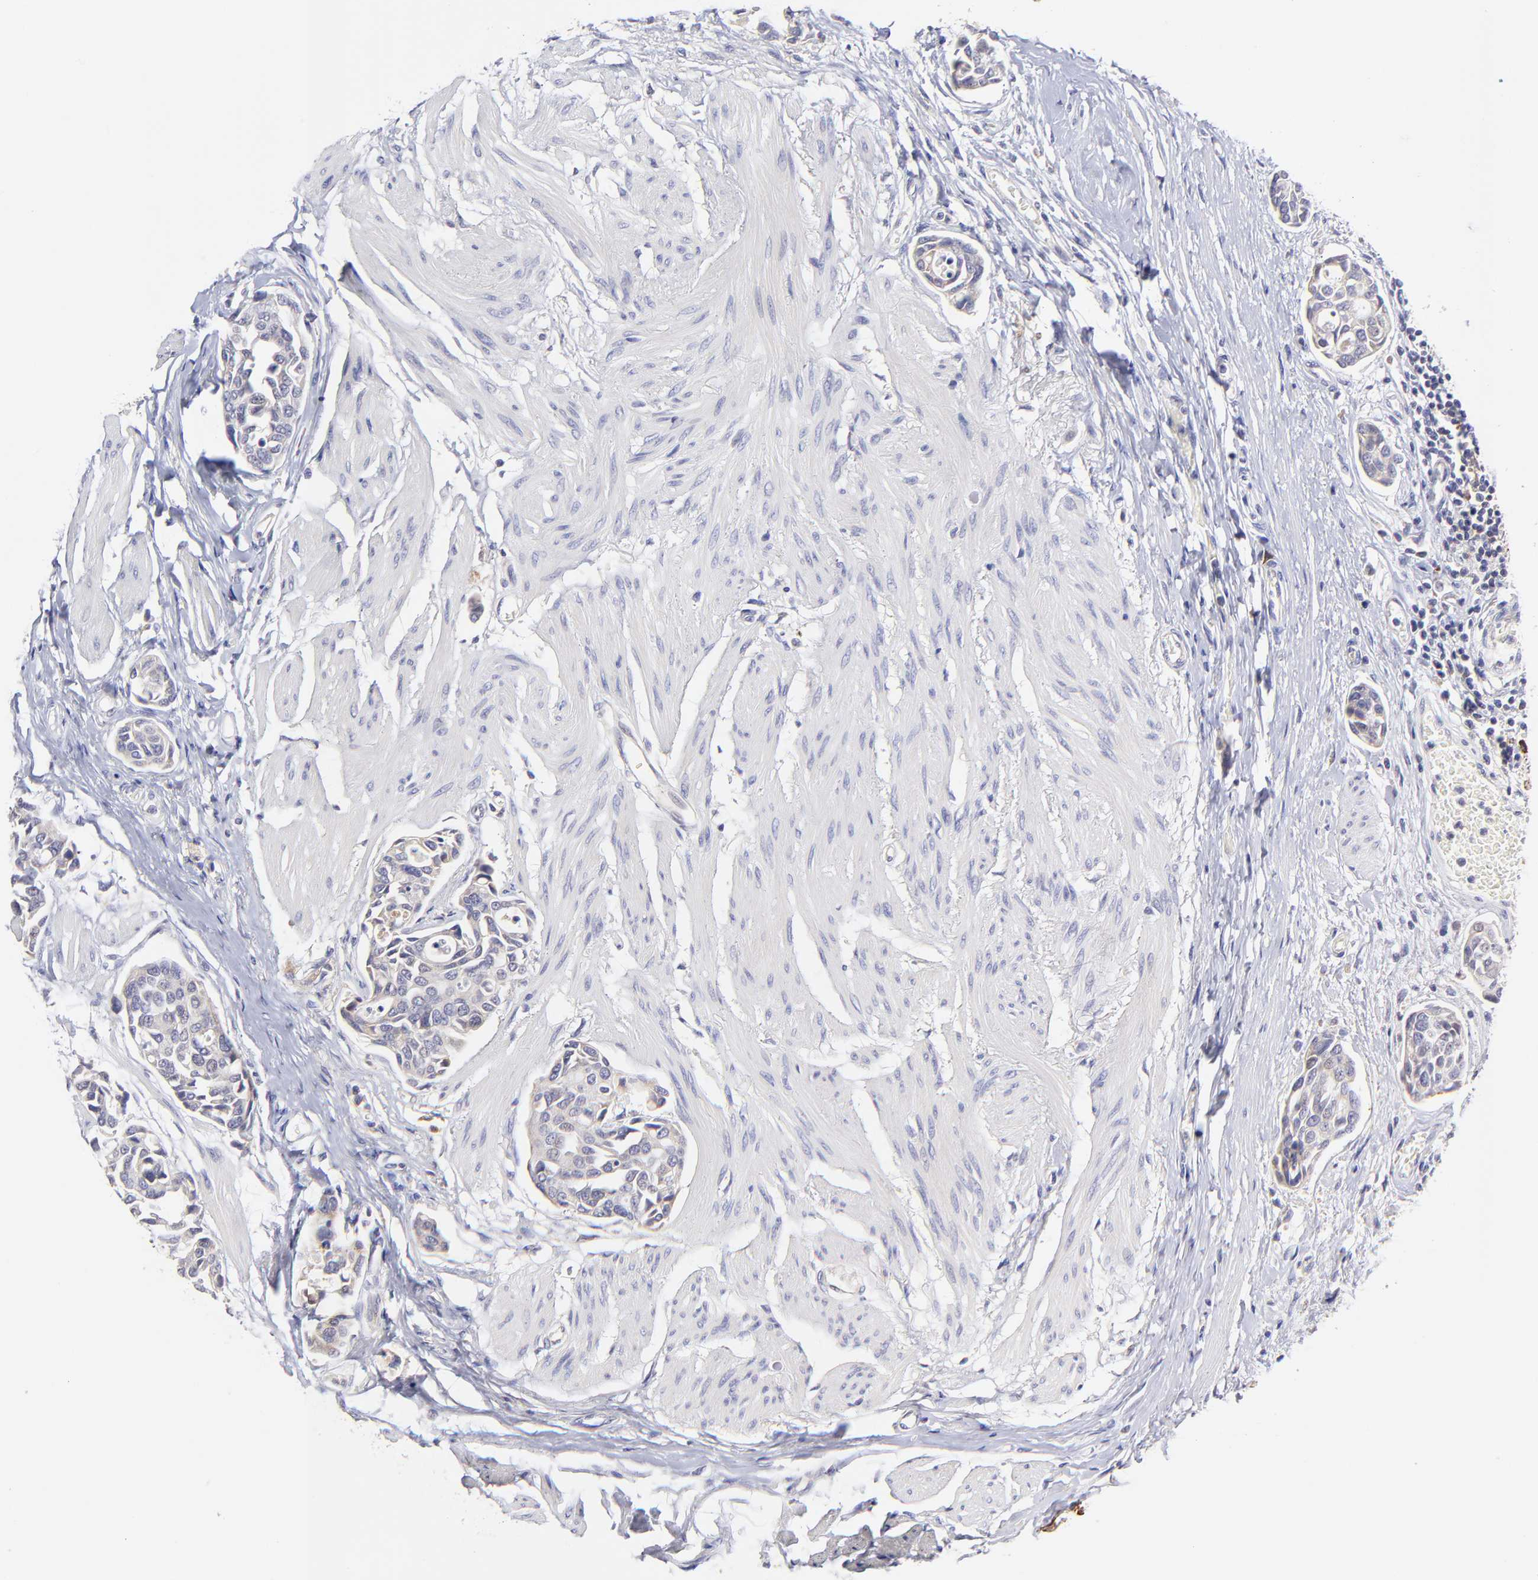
{"staining": {"intensity": "weak", "quantity": "<25%", "location": "cytoplasmic/membranous"}, "tissue": "urothelial cancer", "cell_type": "Tumor cells", "image_type": "cancer", "snomed": [{"axis": "morphology", "description": "Urothelial carcinoma, High grade"}, {"axis": "topography", "description": "Urinary bladder"}], "caption": "Immunohistochemistry (IHC) of high-grade urothelial carcinoma displays no positivity in tumor cells.", "gene": "GCSAM", "patient": {"sex": "male", "age": 78}}